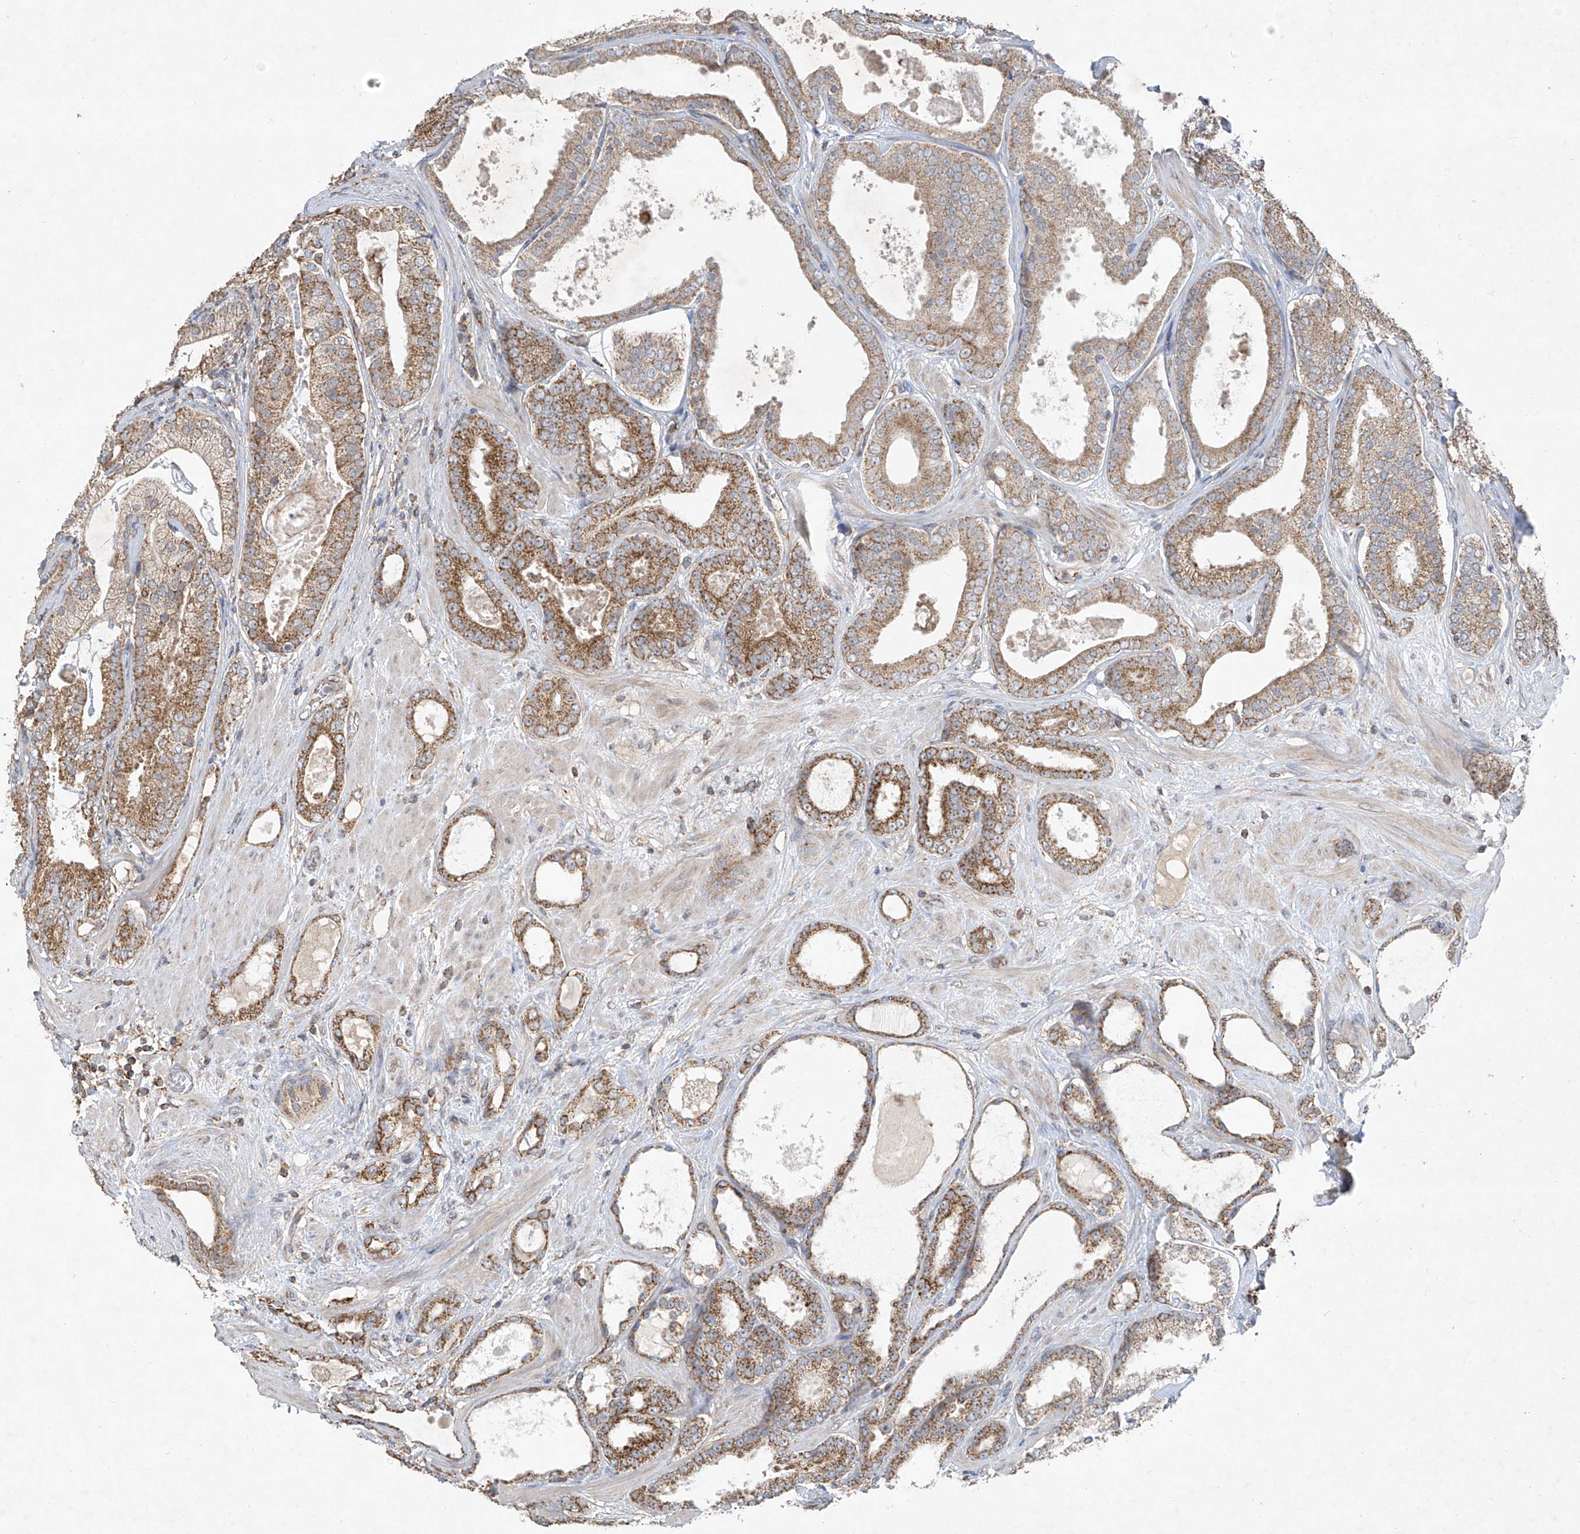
{"staining": {"intensity": "moderate", "quantity": ">75%", "location": "cytoplasmic/membranous"}, "tissue": "prostate cancer", "cell_type": "Tumor cells", "image_type": "cancer", "snomed": [{"axis": "morphology", "description": "Adenocarcinoma, High grade"}, {"axis": "topography", "description": "Prostate"}], "caption": "Prostate high-grade adenocarcinoma tissue reveals moderate cytoplasmic/membranous positivity in about >75% of tumor cells, visualized by immunohistochemistry.", "gene": "UQCC1", "patient": {"sex": "male", "age": 60}}